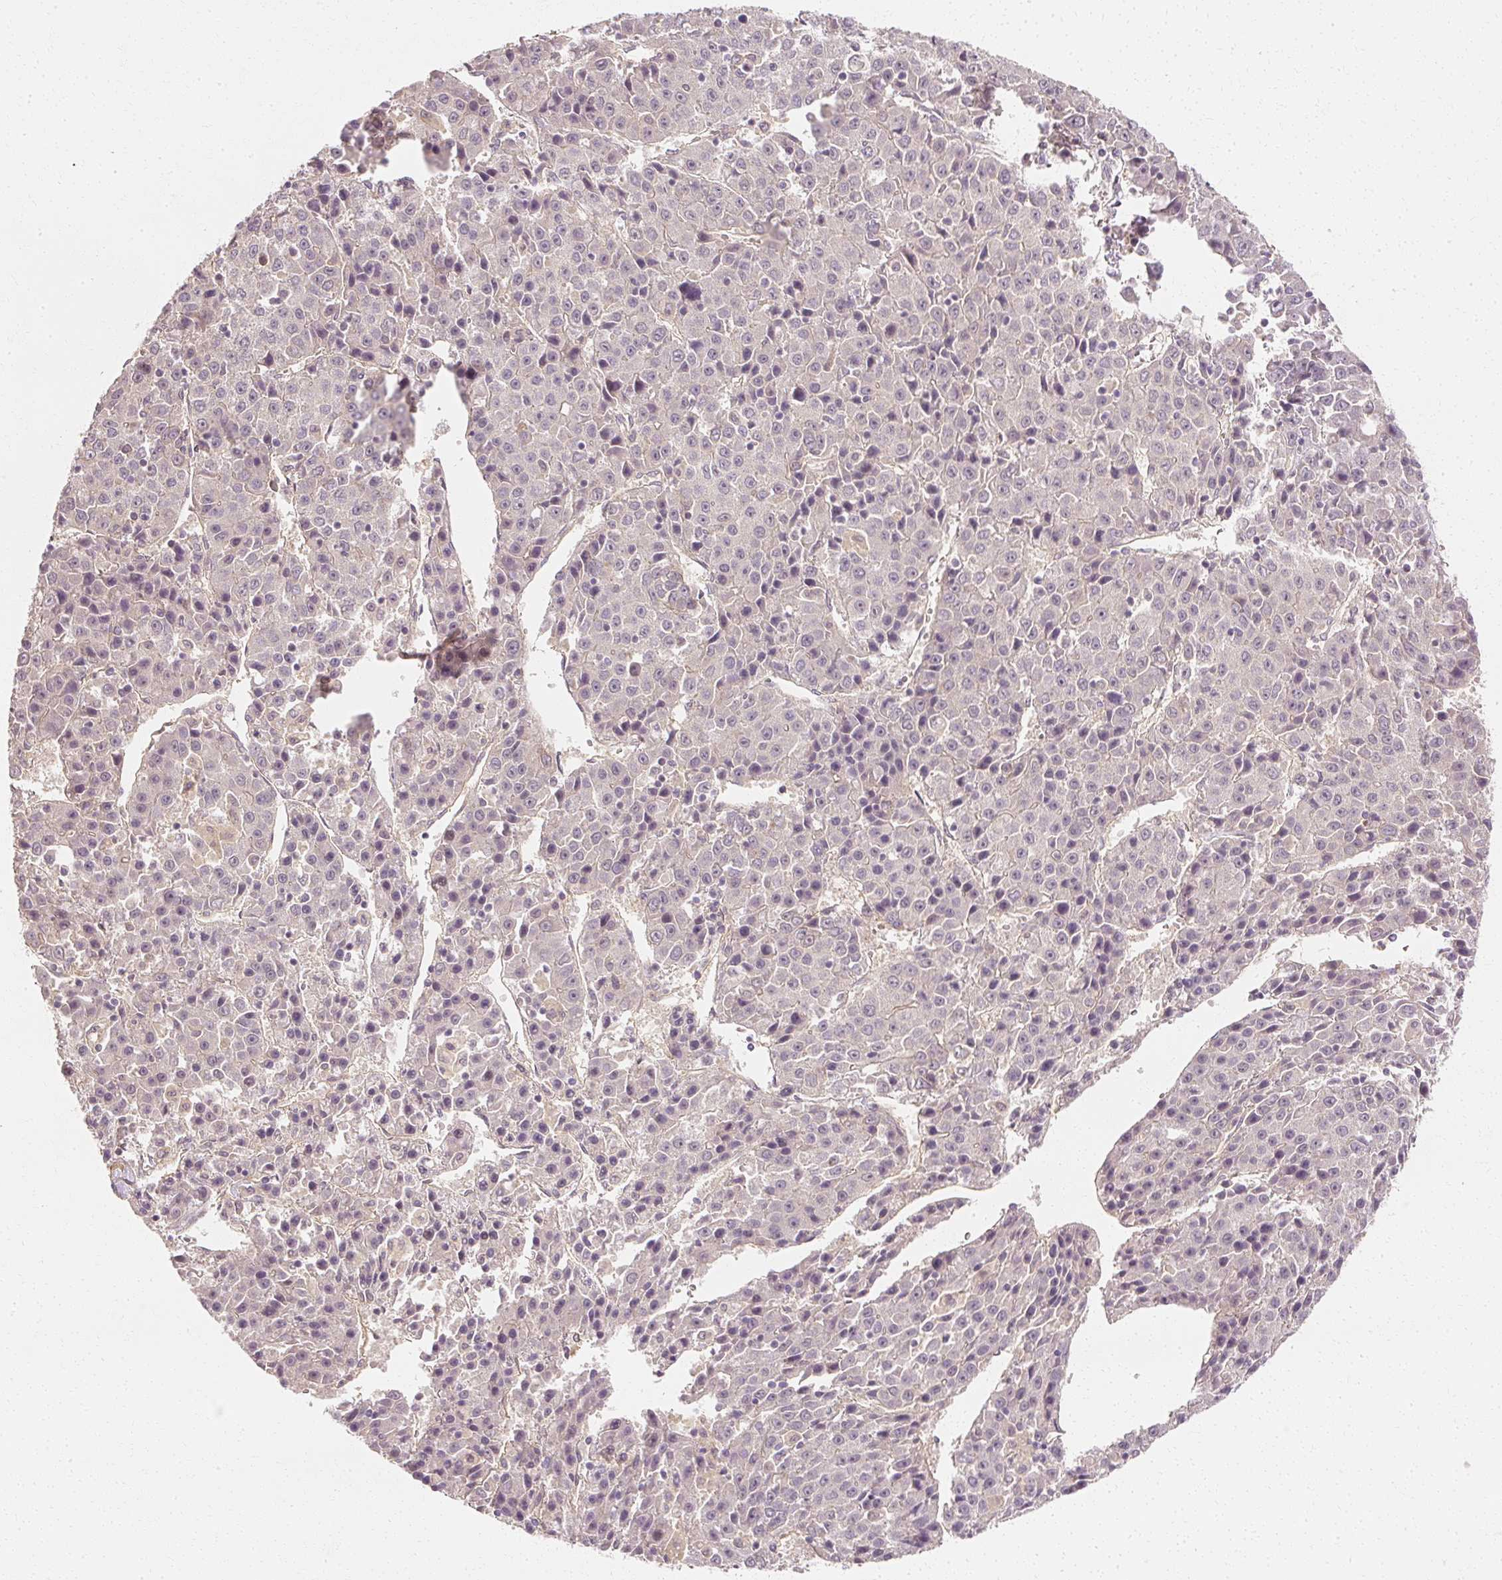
{"staining": {"intensity": "negative", "quantity": "none", "location": "none"}, "tissue": "liver cancer", "cell_type": "Tumor cells", "image_type": "cancer", "snomed": [{"axis": "morphology", "description": "Carcinoma, Hepatocellular, NOS"}, {"axis": "topography", "description": "Liver"}], "caption": "A micrograph of human liver hepatocellular carcinoma is negative for staining in tumor cells.", "gene": "GNAQ", "patient": {"sex": "female", "age": 53}}